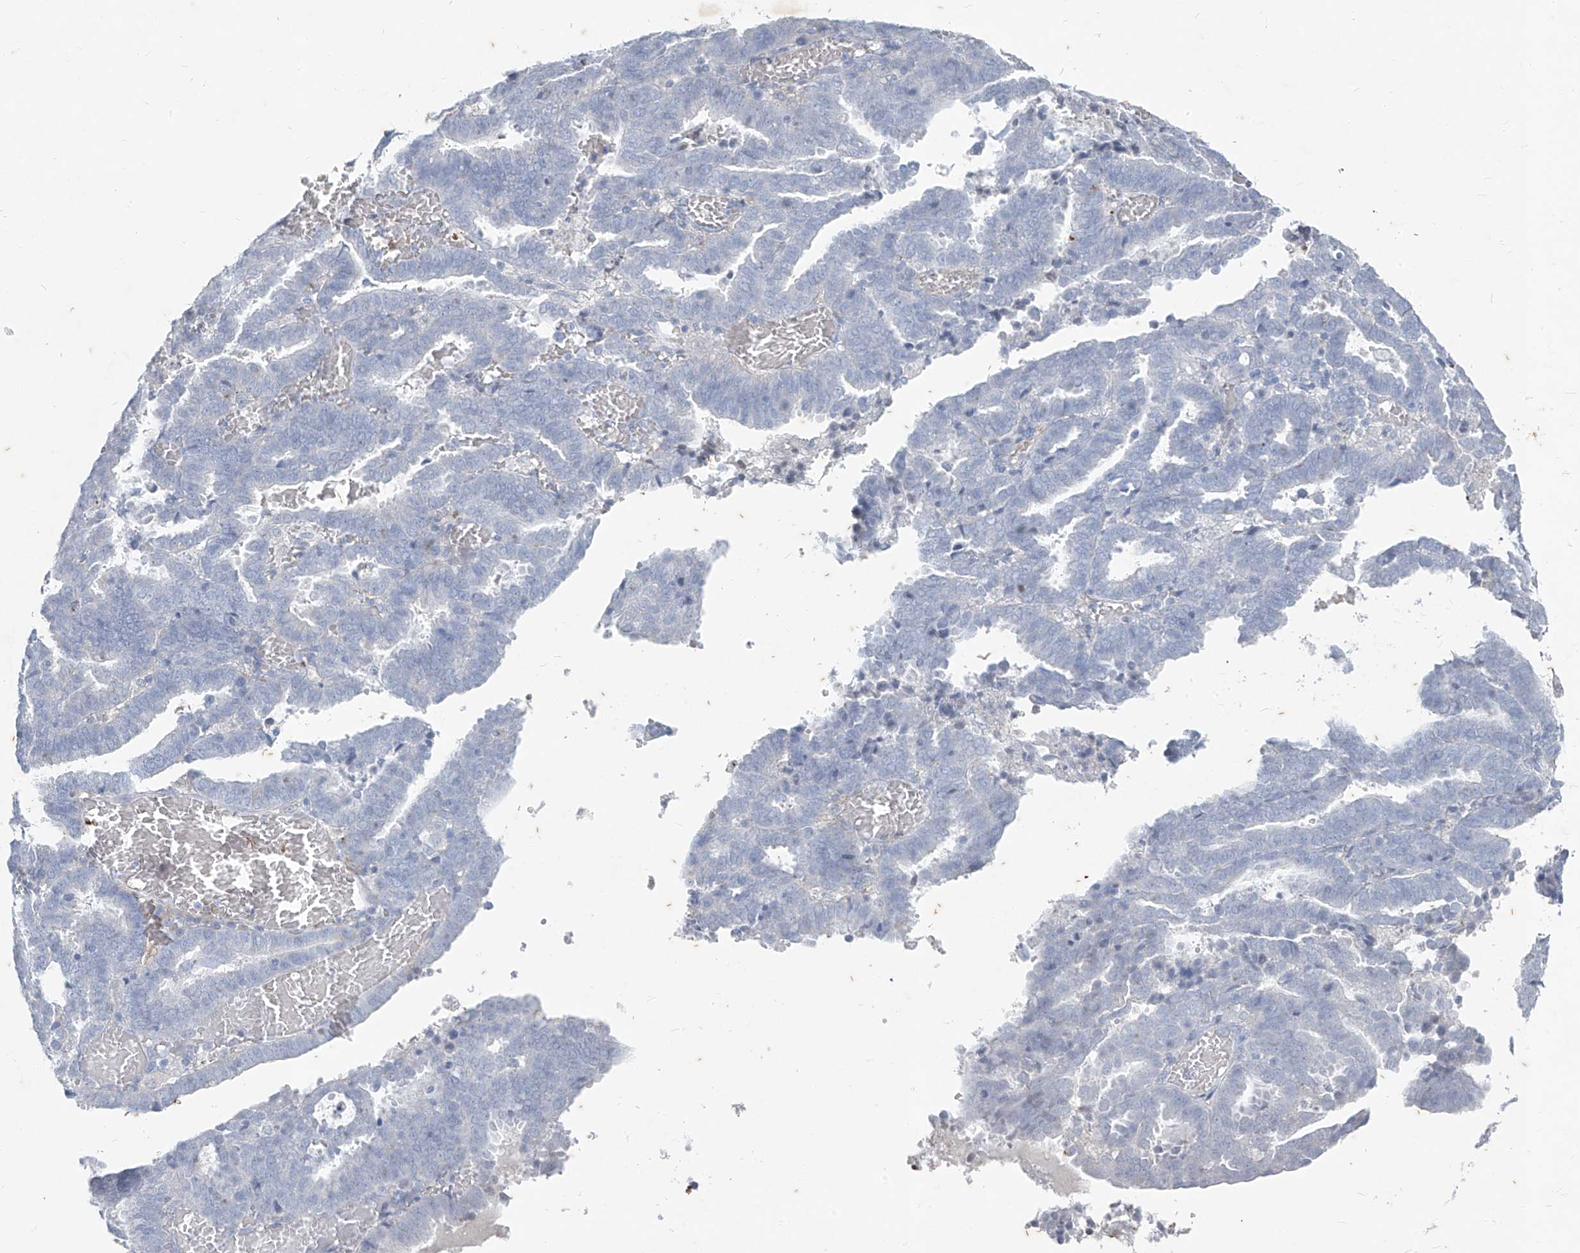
{"staining": {"intensity": "negative", "quantity": "none", "location": "none"}, "tissue": "endometrial cancer", "cell_type": "Tumor cells", "image_type": "cancer", "snomed": [{"axis": "morphology", "description": "Adenocarcinoma, NOS"}, {"axis": "topography", "description": "Uterus"}], "caption": "Immunohistochemistry micrograph of endometrial cancer (adenocarcinoma) stained for a protein (brown), which exhibits no staining in tumor cells.", "gene": "CX3CR1", "patient": {"sex": "female", "age": 83}}